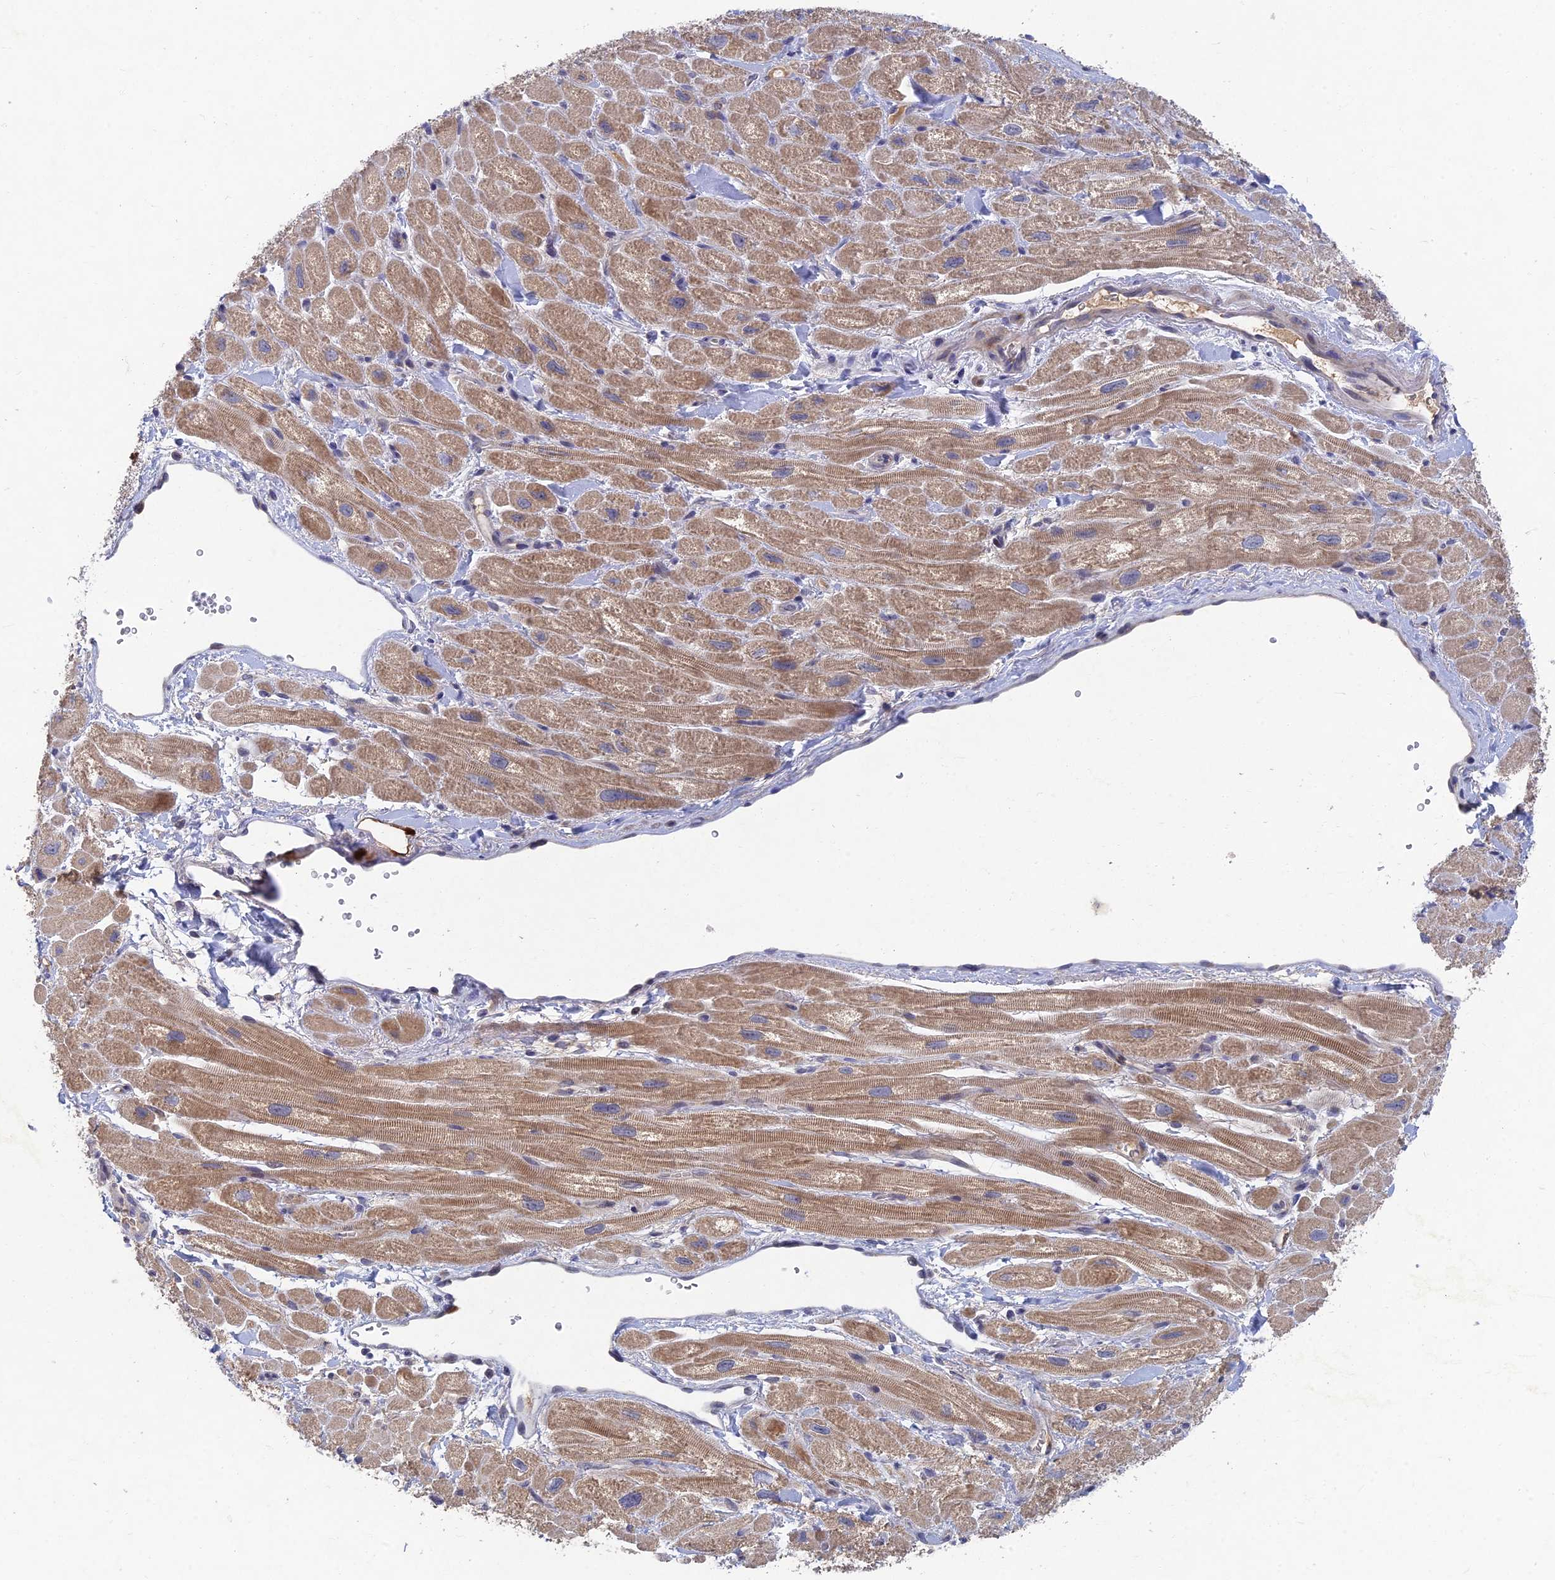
{"staining": {"intensity": "strong", "quantity": ">75%", "location": "cytoplasmic/membranous"}, "tissue": "heart muscle", "cell_type": "Cardiomyocytes", "image_type": "normal", "snomed": [{"axis": "morphology", "description": "Normal tissue, NOS"}, {"axis": "topography", "description": "Heart"}], "caption": "This photomicrograph displays IHC staining of unremarkable heart muscle, with high strong cytoplasmic/membranous expression in about >75% of cardiomyocytes.", "gene": "GNA15", "patient": {"sex": "male", "age": 65}}